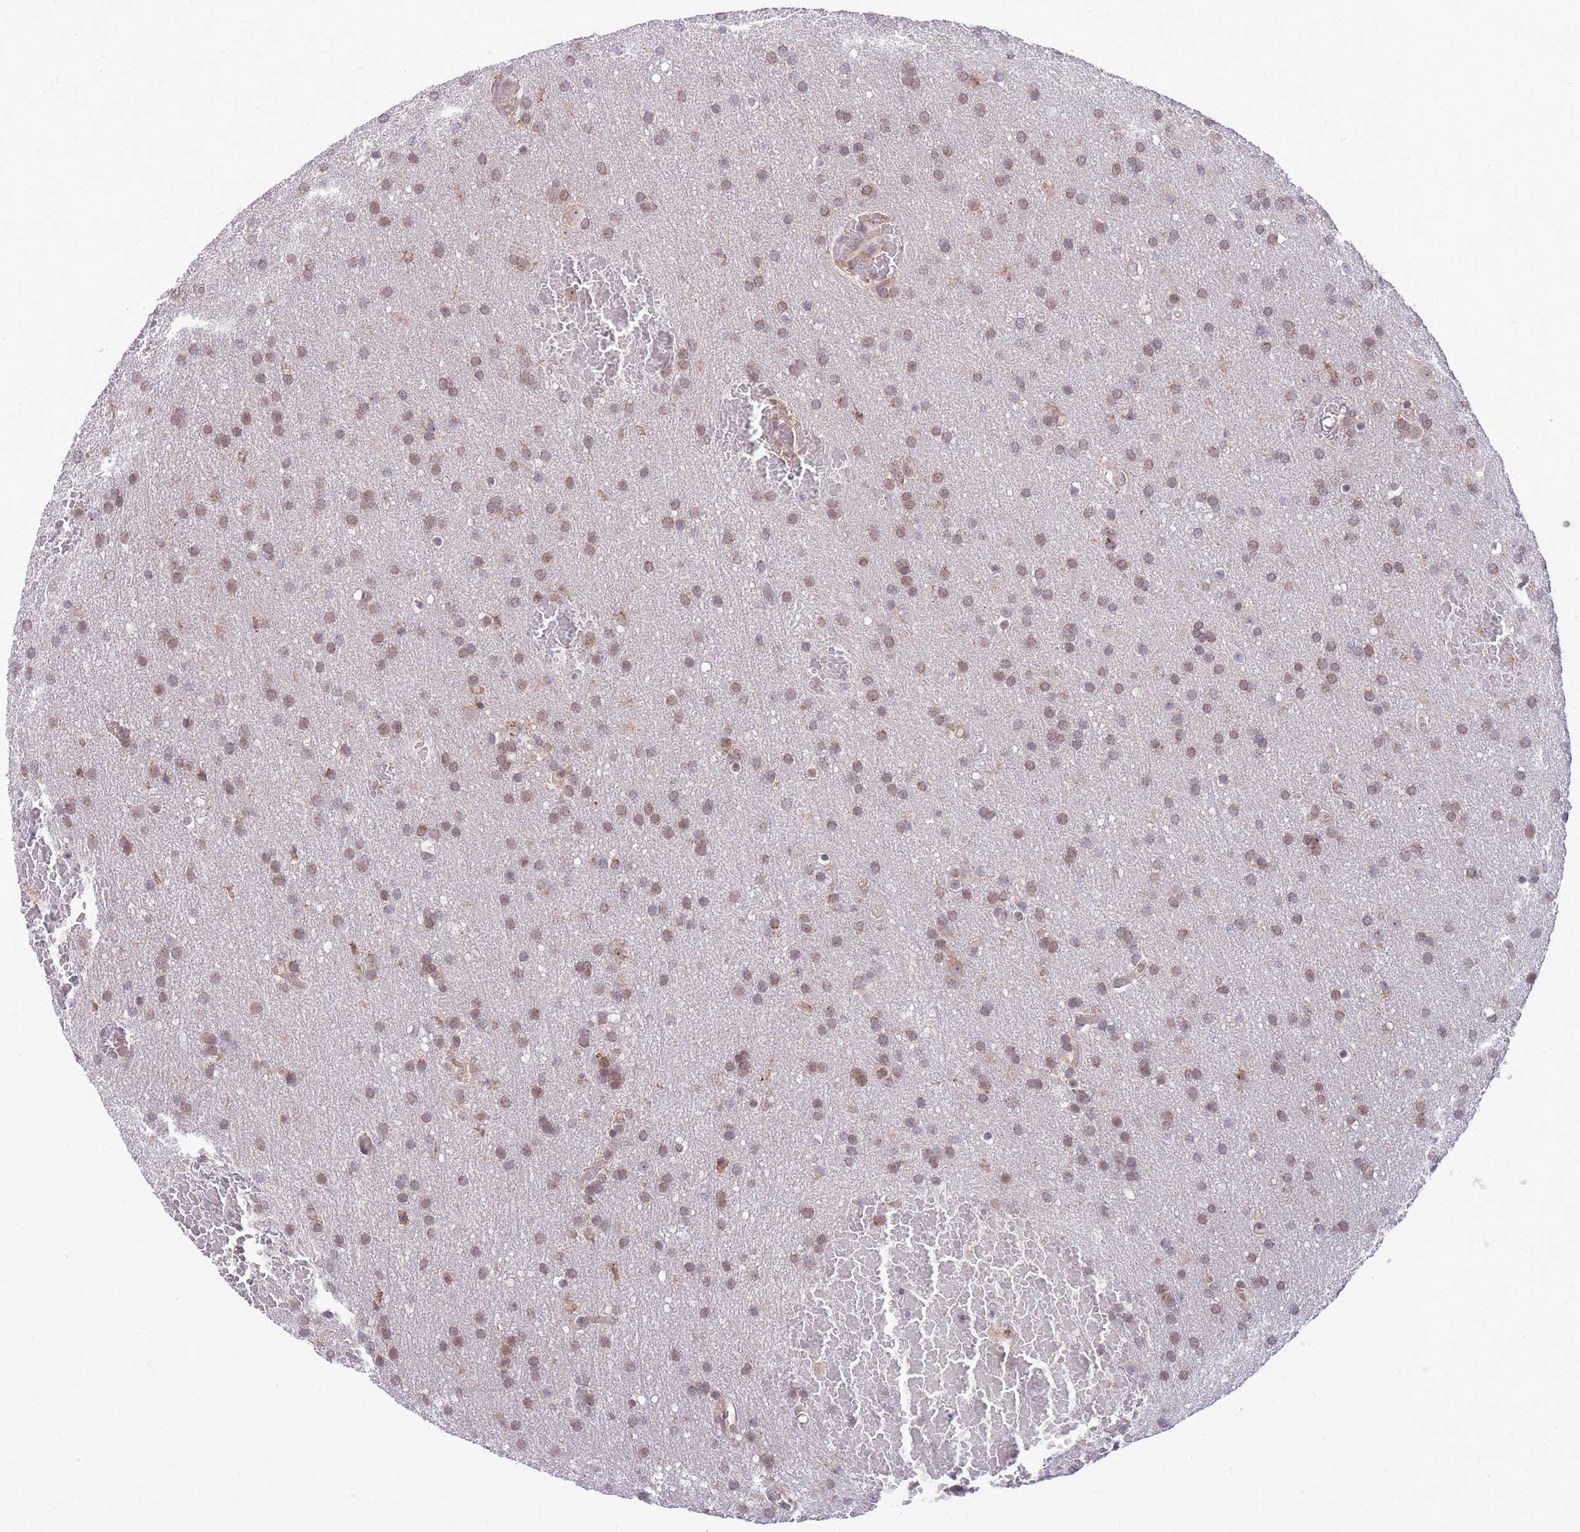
{"staining": {"intensity": "weak", "quantity": ">75%", "location": "cytoplasmic/membranous"}, "tissue": "glioma", "cell_type": "Tumor cells", "image_type": "cancer", "snomed": [{"axis": "morphology", "description": "Glioma, malignant, Low grade"}, {"axis": "topography", "description": "Brain"}], "caption": "A low amount of weak cytoplasmic/membranous staining is appreciated in about >75% of tumor cells in malignant glioma (low-grade) tissue.", "gene": "EXOSC8", "patient": {"sex": "female", "age": 32}}